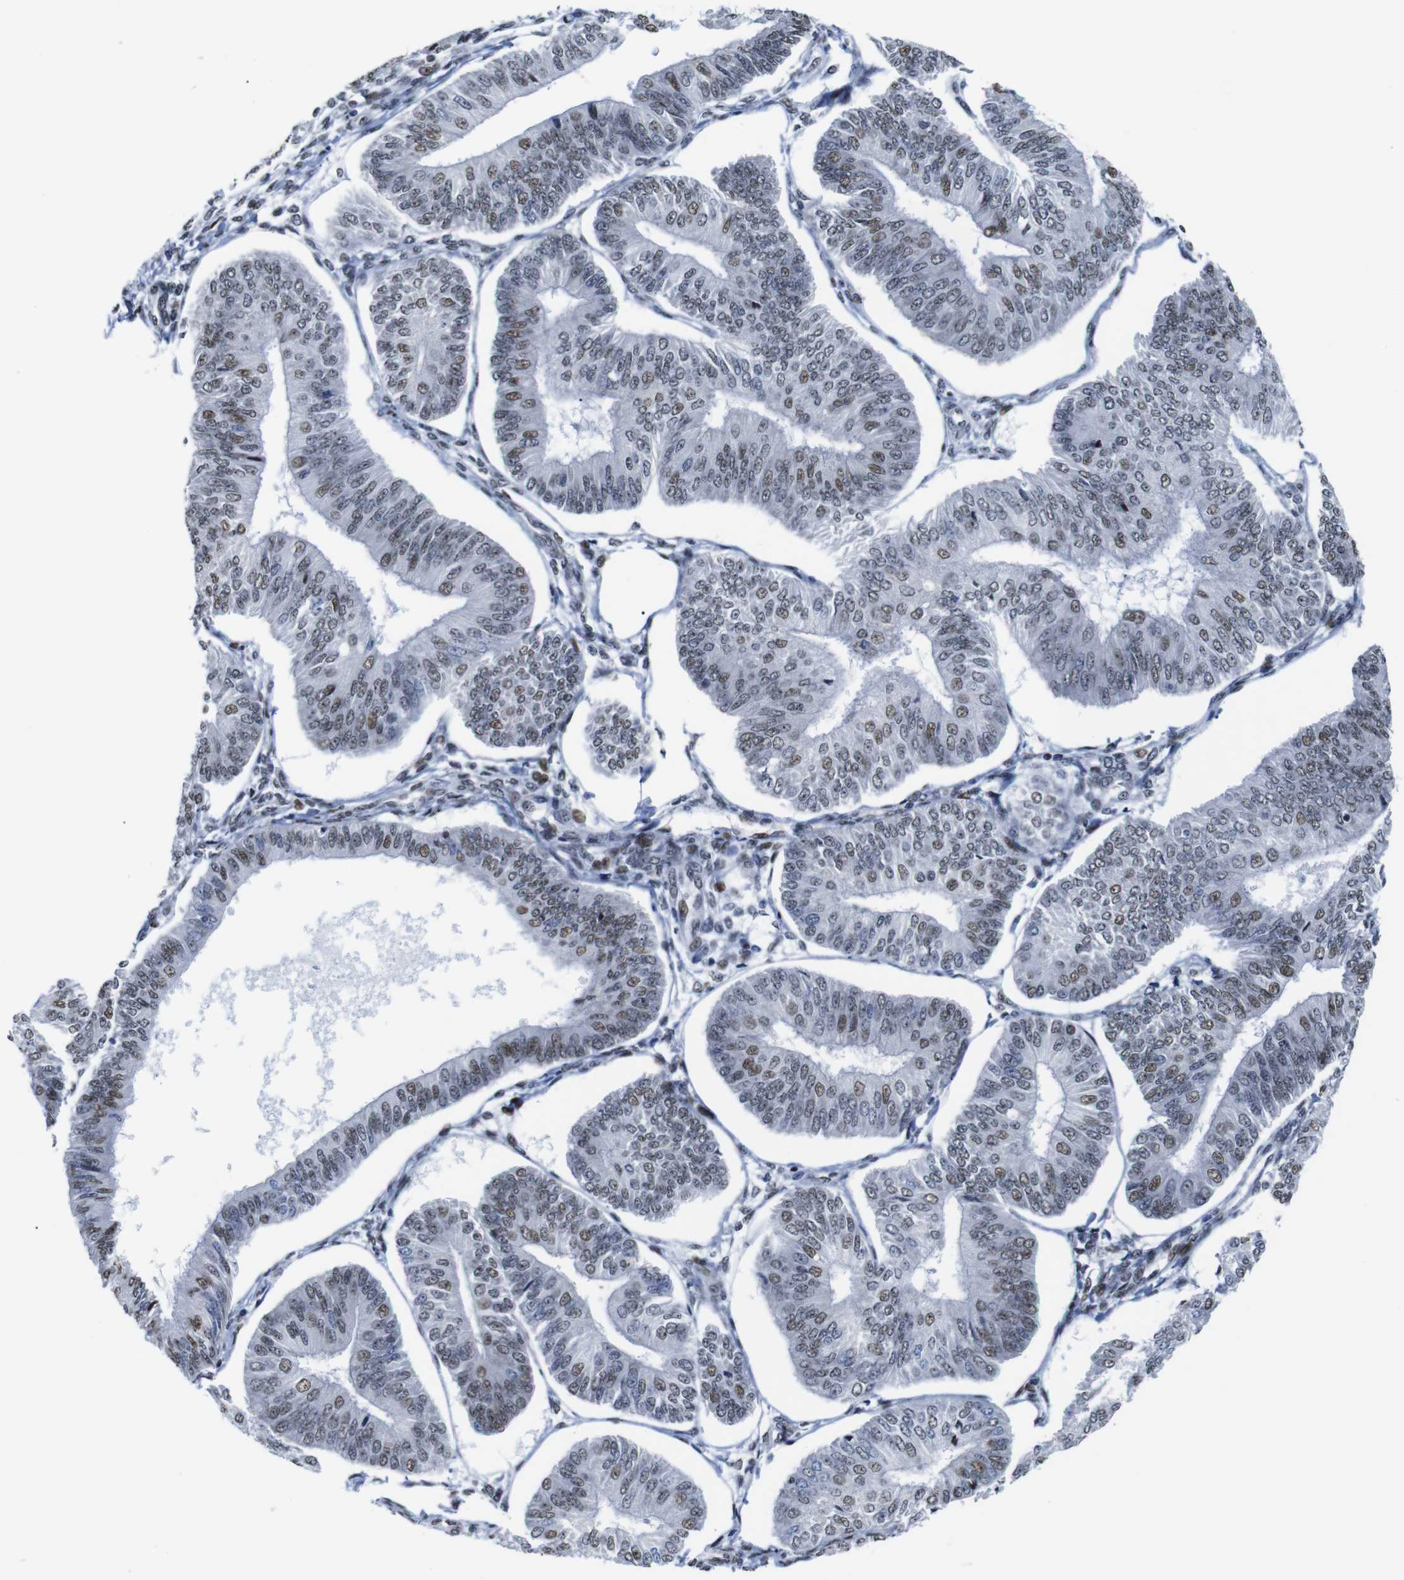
{"staining": {"intensity": "weak", "quantity": "25%-75%", "location": "nuclear"}, "tissue": "endometrial cancer", "cell_type": "Tumor cells", "image_type": "cancer", "snomed": [{"axis": "morphology", "description": "Adenocarcinoma, NOS"}, {"axis": "topography", "description": "Endometrium"}], "caption": "This is an image of immunohistochemistry staining of adenocarcinoma (endometrial), which shows weak positivity in the nuclear of tumor cells.", "gene": "GATA6", "patient": {"sex": "female", "age": 58}}